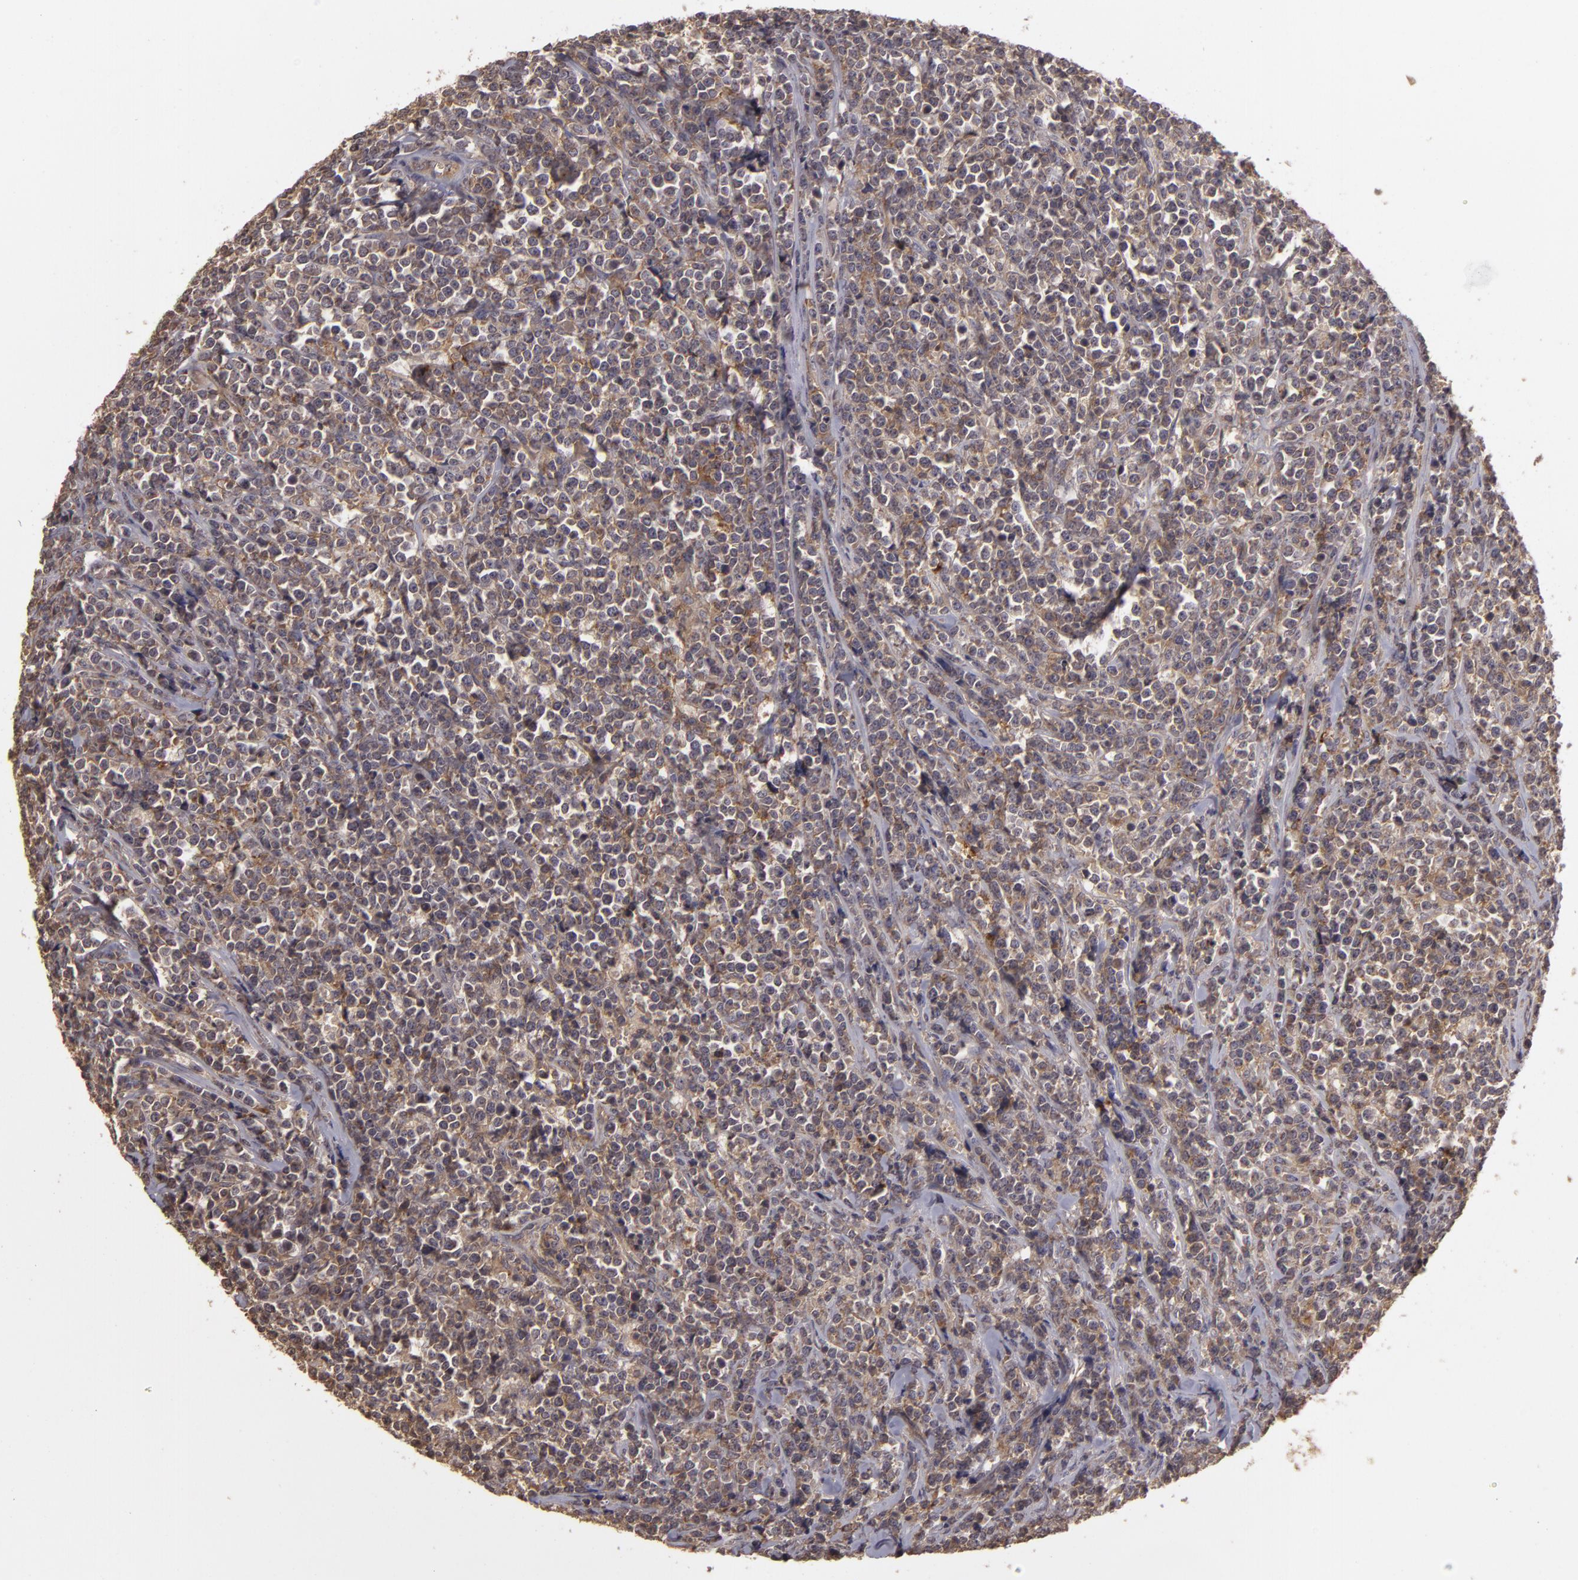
{"staining": {"intensity": "weak", "quantity": ">75%", "location": "cytoplasmic/membranous"}, "tissue": "lymphoma", "cell_type": "Tumor cells", "image_type": "cancer", "snomed": [{"axis": "morphology", "description": "Malignant lymphoma, non-Hodgkin's type, High grade"}, {"axis": "topography", "description": "Small intestine"}, {"axis": "topography", "description": "Colon"}], "caption": "Tumor cells exhibit low levels of weak cytoplasmic/membranous expression in approximately >75% of cells in lymphoma.", "gene": "HRAS", "patient": {"sex": "male", "age": 8}}